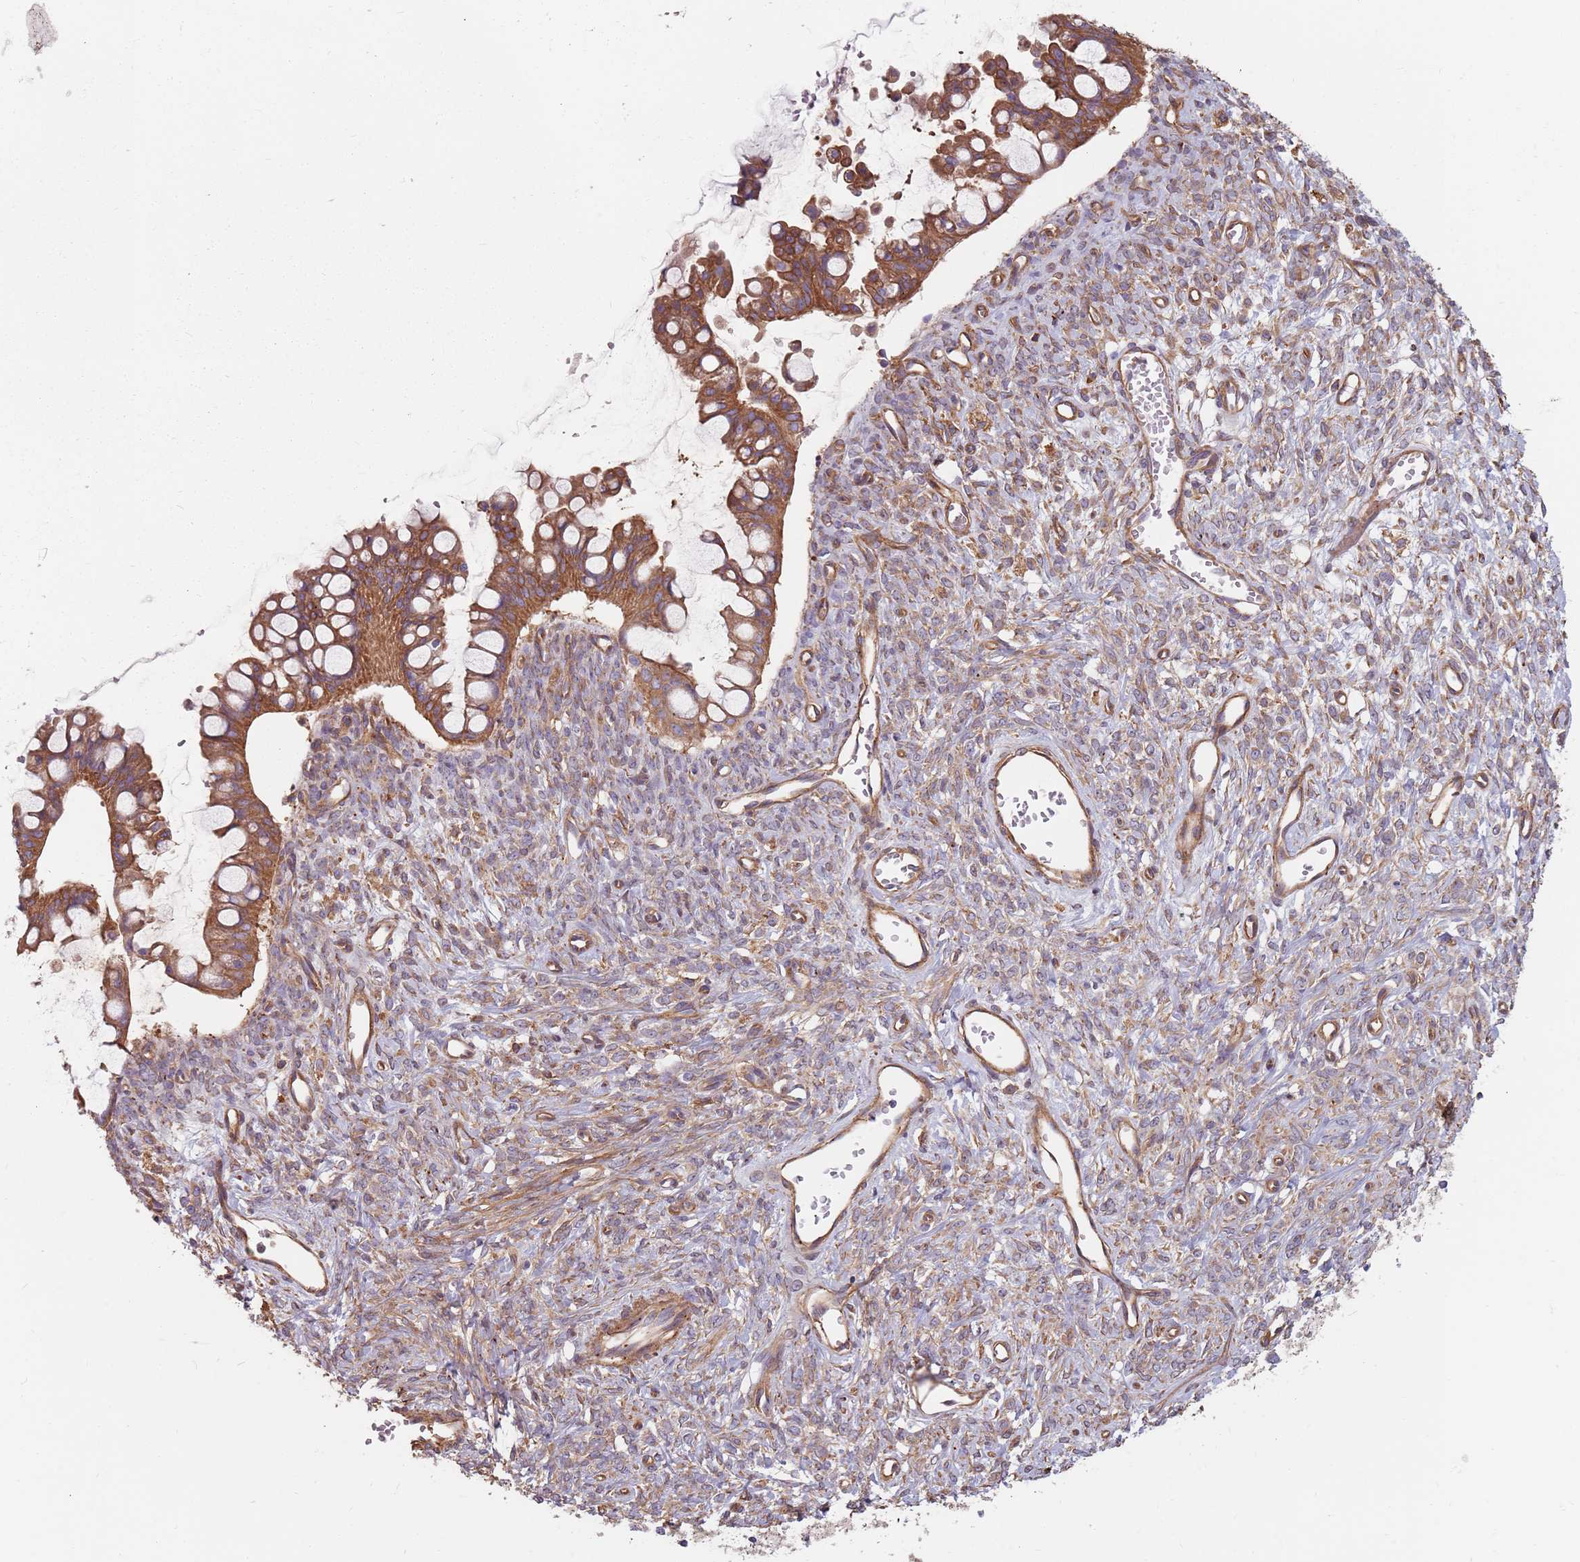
{"staining": {"intensity": "moderate", "quantity": ">75%", "location": "cytoplasmic/membranous"}, "tissue": "ovarian cancer", "cell_type": "Tumor cells", "image_type": "cancer", "snomed": [{"axis": "morphology", "description": "Cystadenocarcinoma, mucinous, NOS"}, {"axis": "topography", "description": "Ovary"}], "caption": "Protein staining reveals moderate cytoplasmic/membranous expression in about >75% of tumor cells in mucinous cystadenocarcinoma (ovarian). (DAB (3,3'-diaminobenzidine) = brown stain, brightfield microscopy at high magnification).", "gene": "SPDL1", "patient": {"sex": "female", "age": 73}}